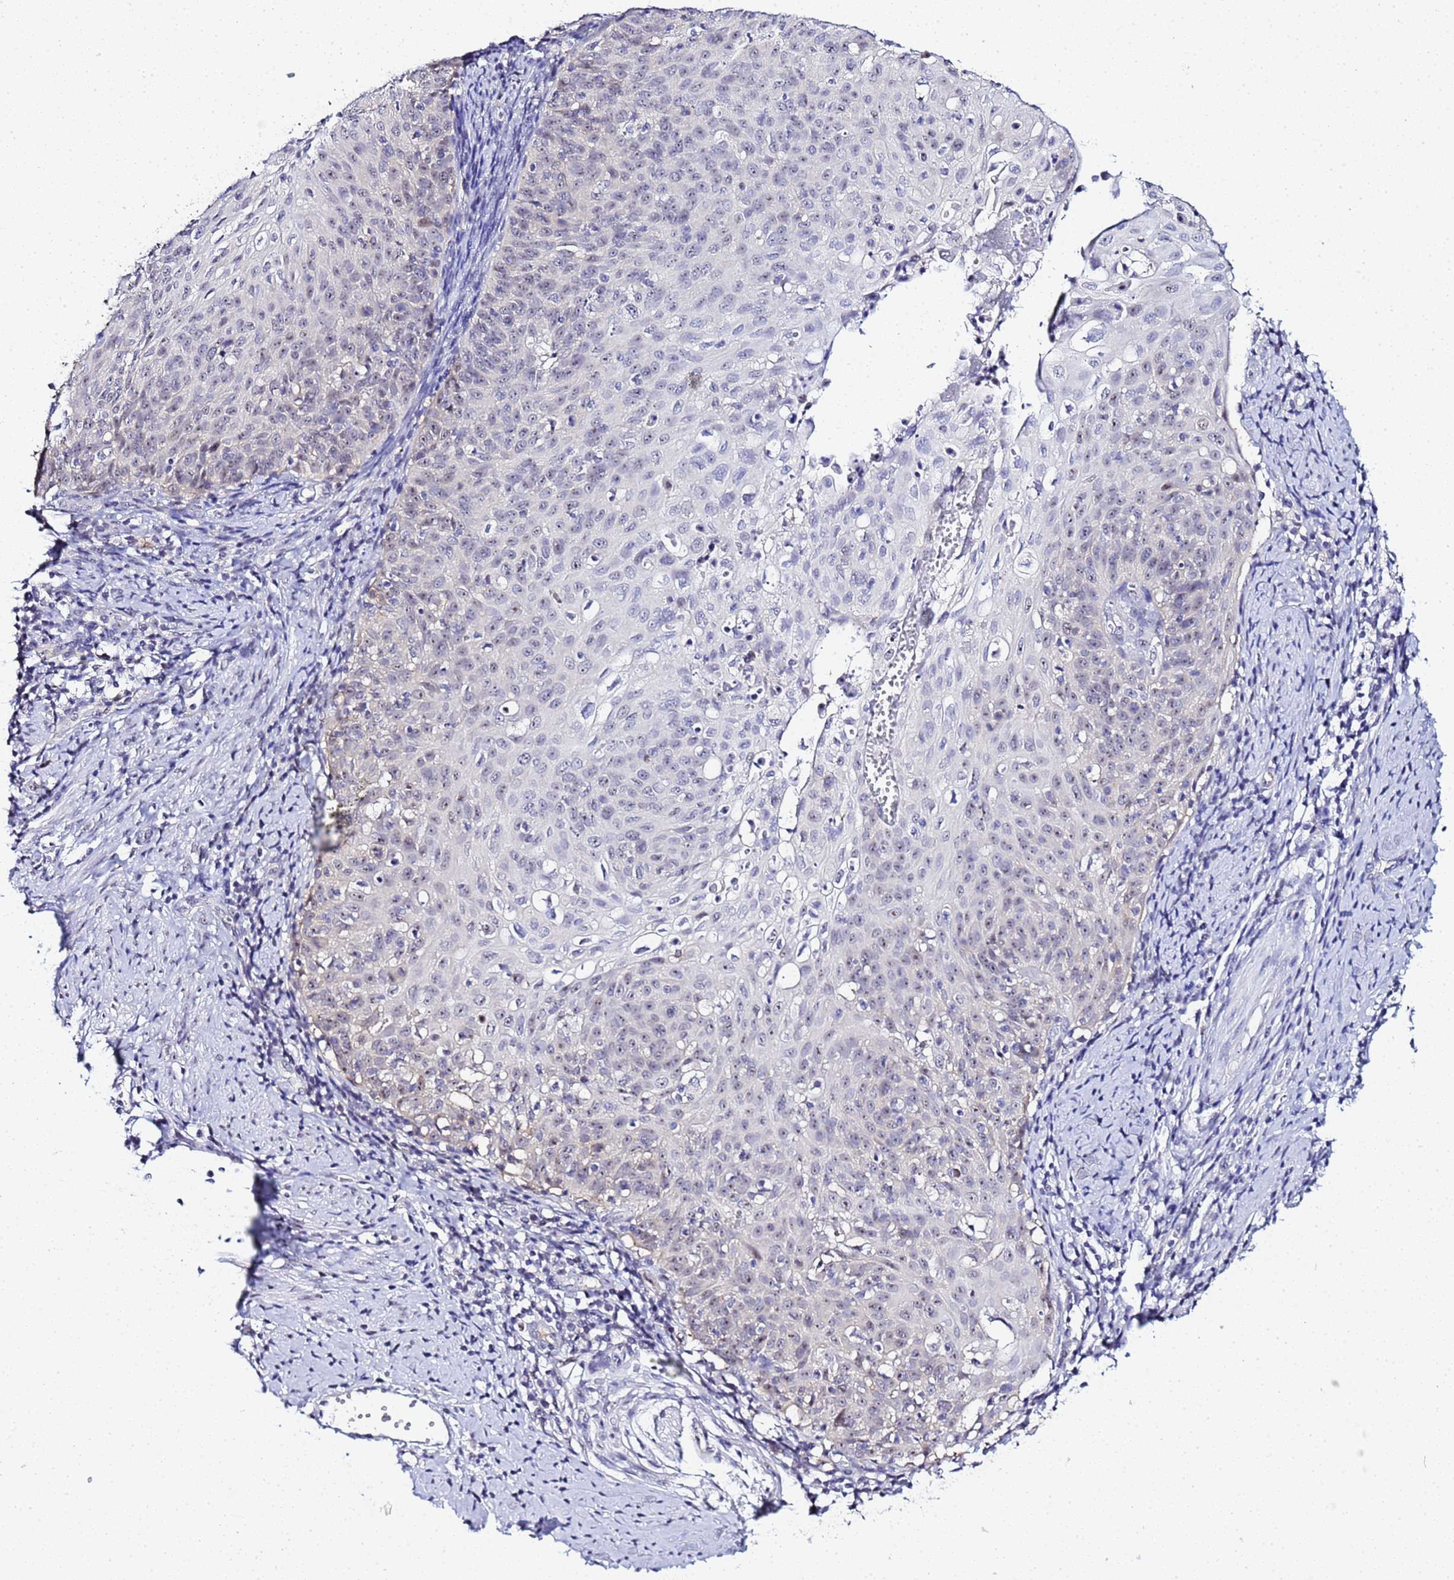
{"staining": {"intensity": "weak", "quantity": "<25%", "location": "nuclear"}, "tissue": "cervical cancer", "cell_type": "Tumor cells", "image_type": "cancer", "snomed": [{"axis": "morphology", "description": "Squamous cell carcinoma, NOS"}, {"axis": "topography", "description": "Cervix"}], "caption": "High magnification brightfield microscopy of cervical squamous cell carcinoma stained with DAB (brown) and counterstained with hematoxylin (blue): tumor cells show no significant positivity.", "gene": "ACTL6B", "patient": {"sex": "female", "age": 70}}